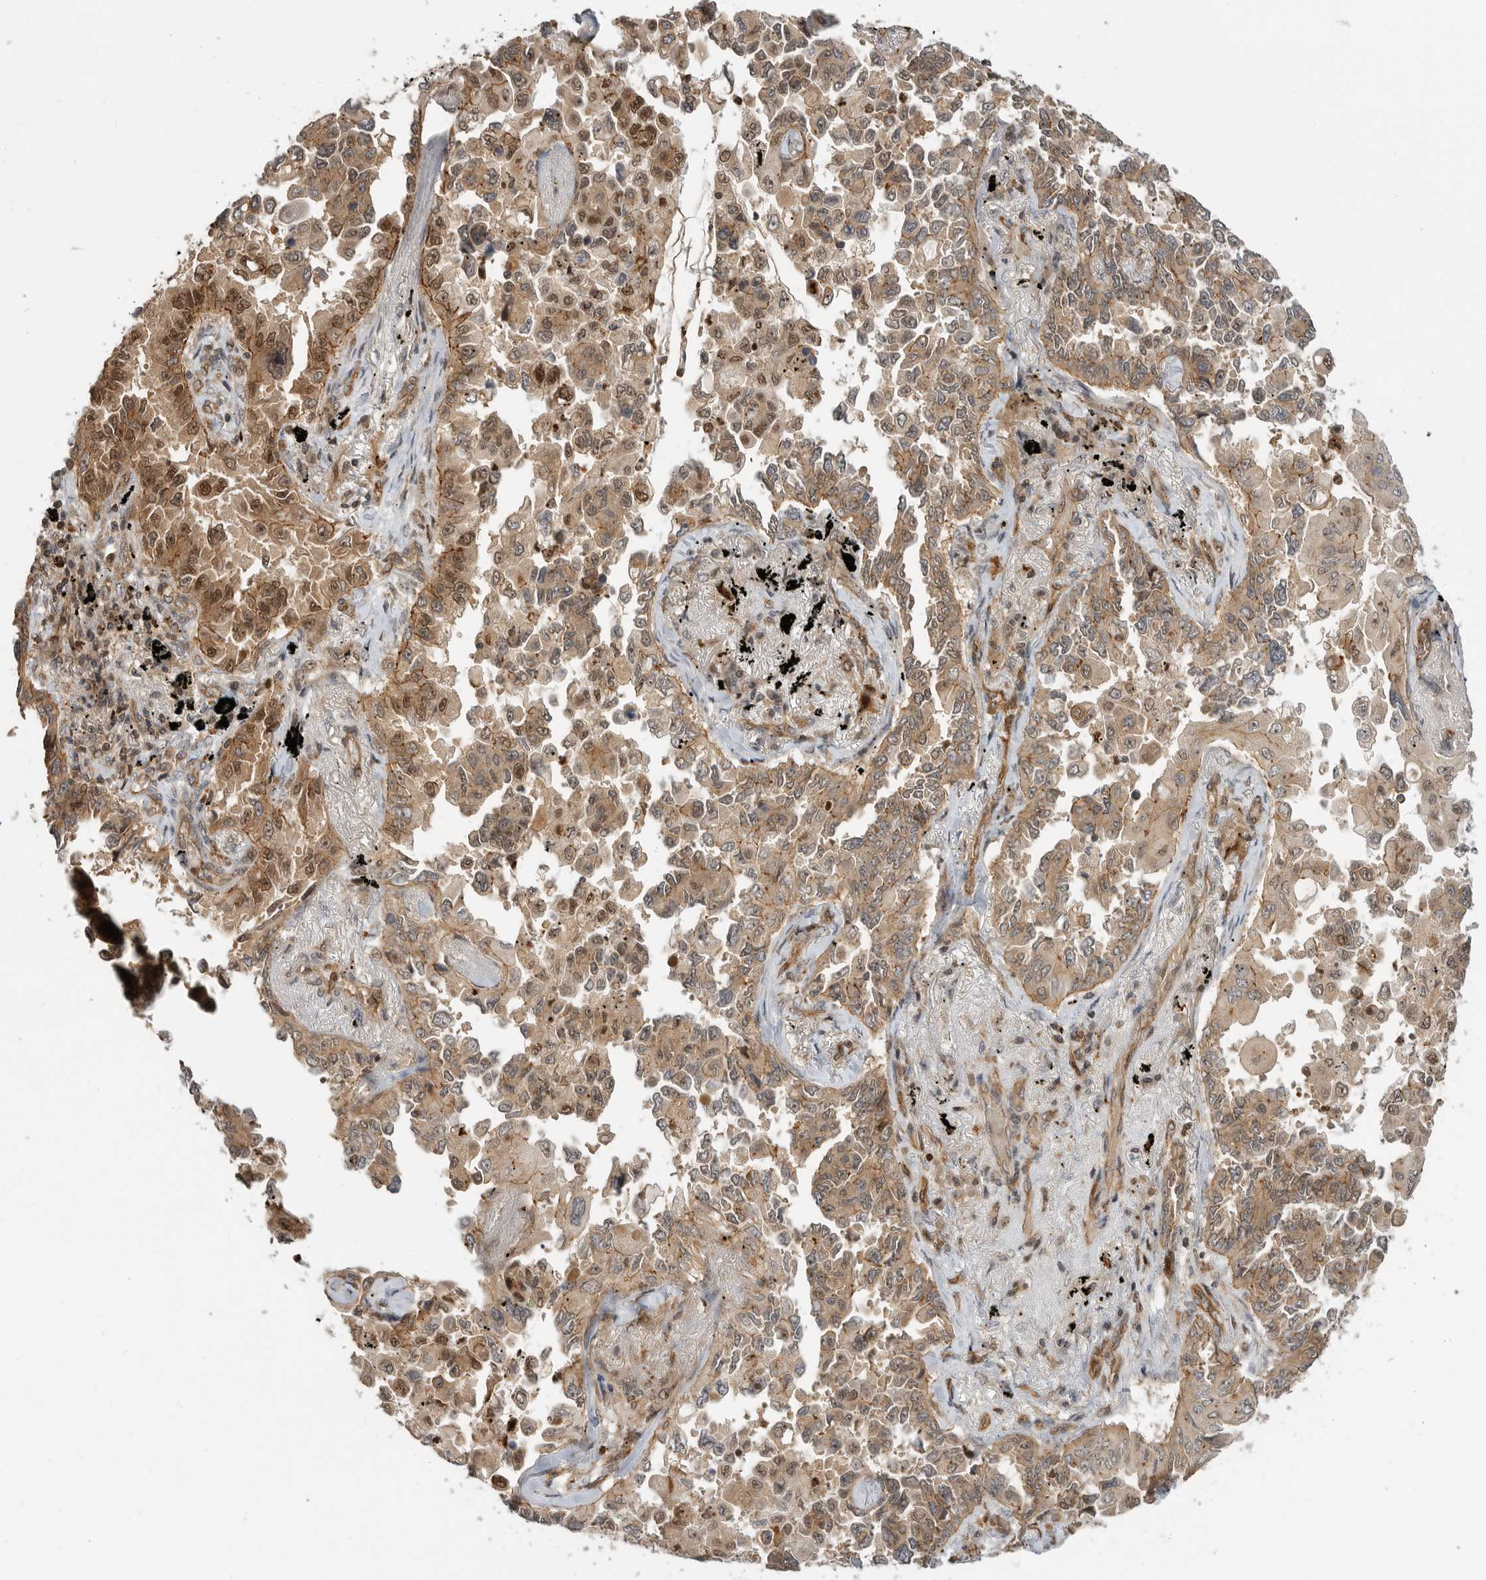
{"staining": {"intensity": "moderate", "quantity": ">75%", "location": "cytoplasmic/membranous,nuclear"}, "tissue": "lung cancer", "cell_type": "Tumor cells", "image_type": "cancer", "snomed": [{"axis": "morphology", "description": "Adenocarcinoma, NOS"}, {"axis": "topography", "description": "Lung"}], "caption": "Lung cancer tissue exhibits moderate cytoplasmic/membranous and nuclear expression in approximately >75% of tumor cells, visualized by immunohistochemistry. (brown staining indicates protein expression, while blue staining denotes nuclei).", "gene": "STRAP", "patient": {"sex": "female", "age": 67}}